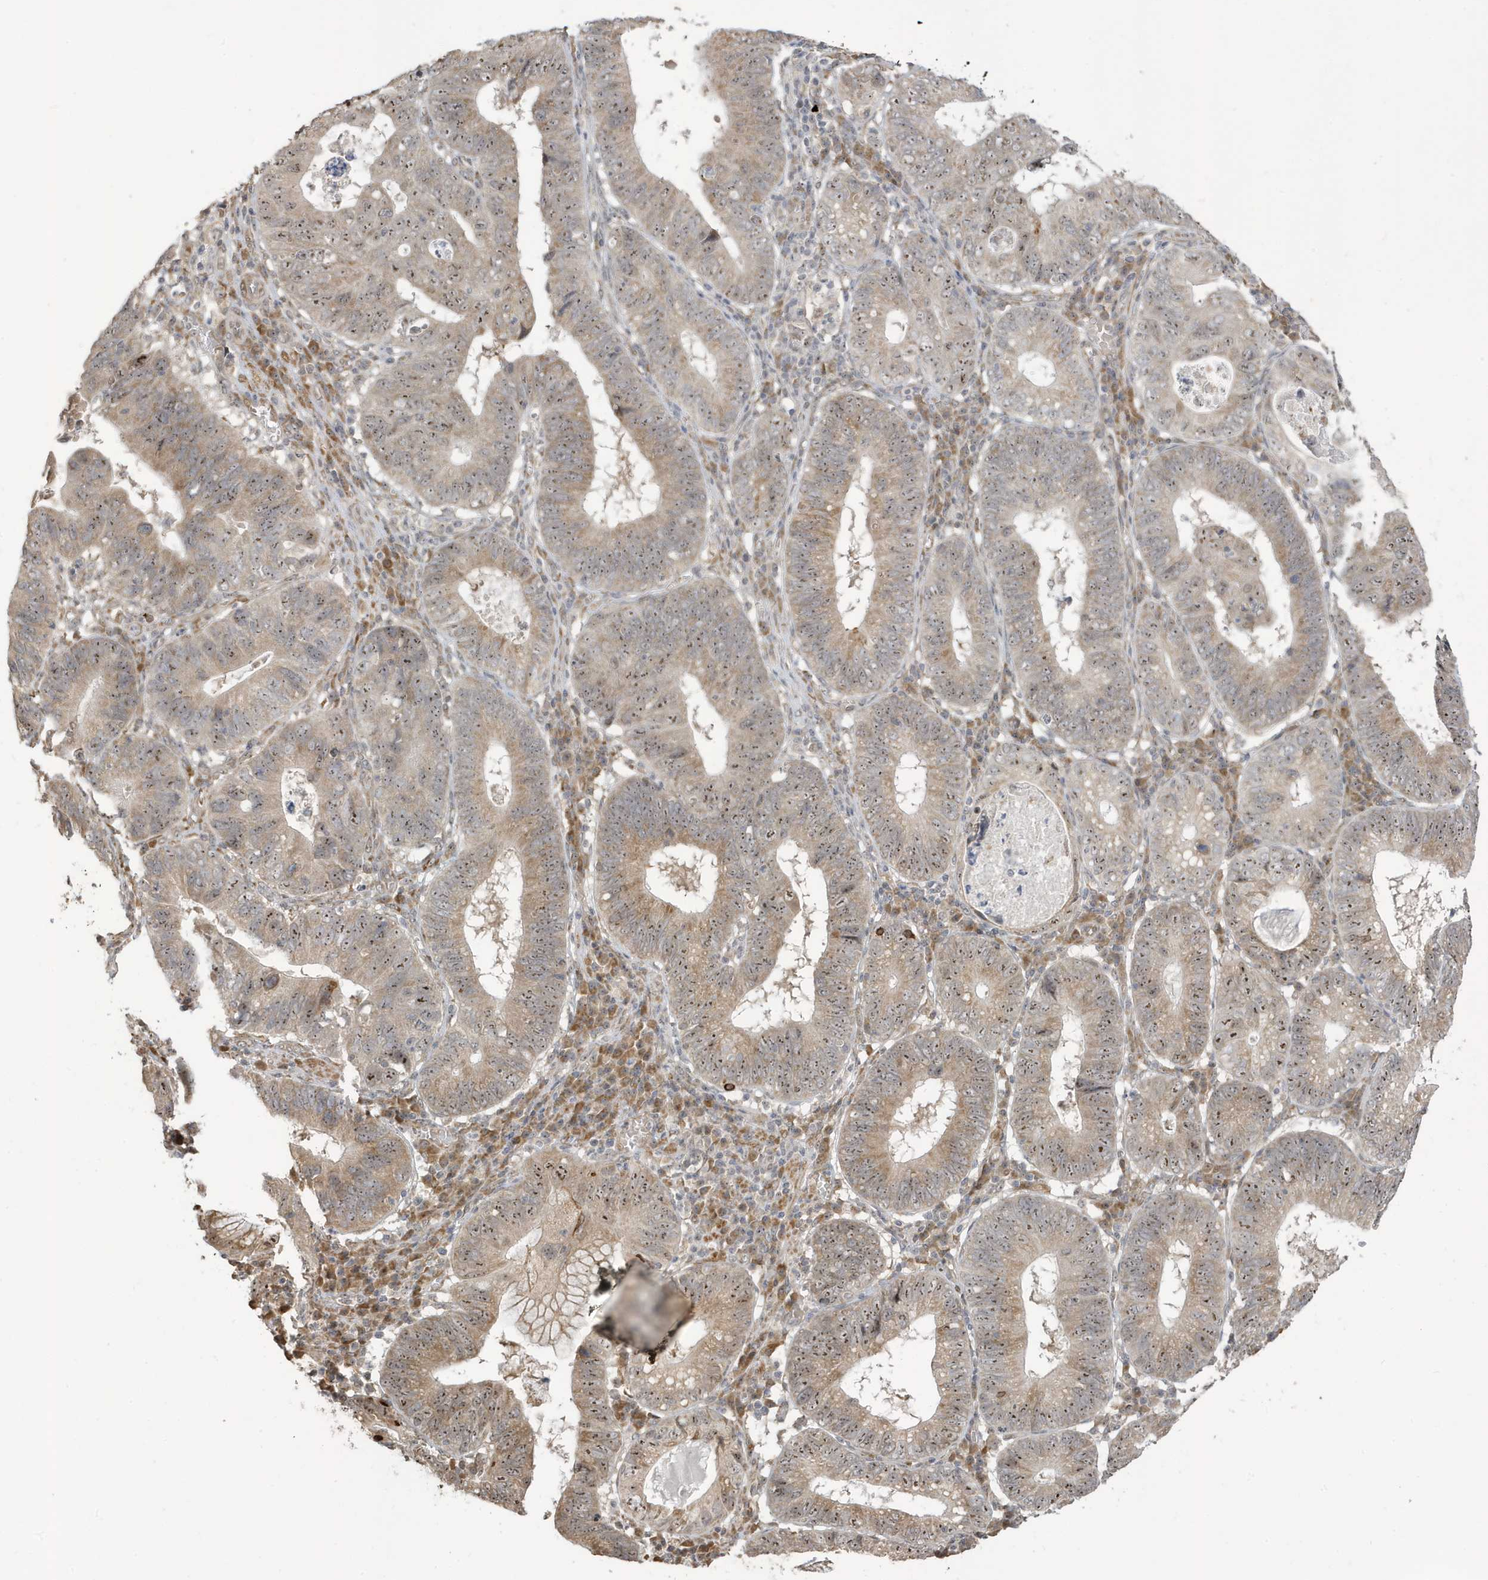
{"staining": {"intensity": "weak", "quantity": ">75%", "location": "cytoplasmic/membranous,nuclear"}, "tissue": "stomach cancer", "cell_type": "Tumor cells", "image_type": "cancer", "snomed": [{"axis": "morphology", "description": "Adenocarcinoma, NOS"}, {"axis": "topography", "description": "Stomach"}], "caption": "A photomicrograph showing weak cytoplasmic/membranous and nuclear staining in approximately >75% of tumor cells in stomach adenocarcinoma, as visualized by brown immunohistochemical staining.", "gene": "ECM2", "patient": {"sex": "male", "age": 59}}